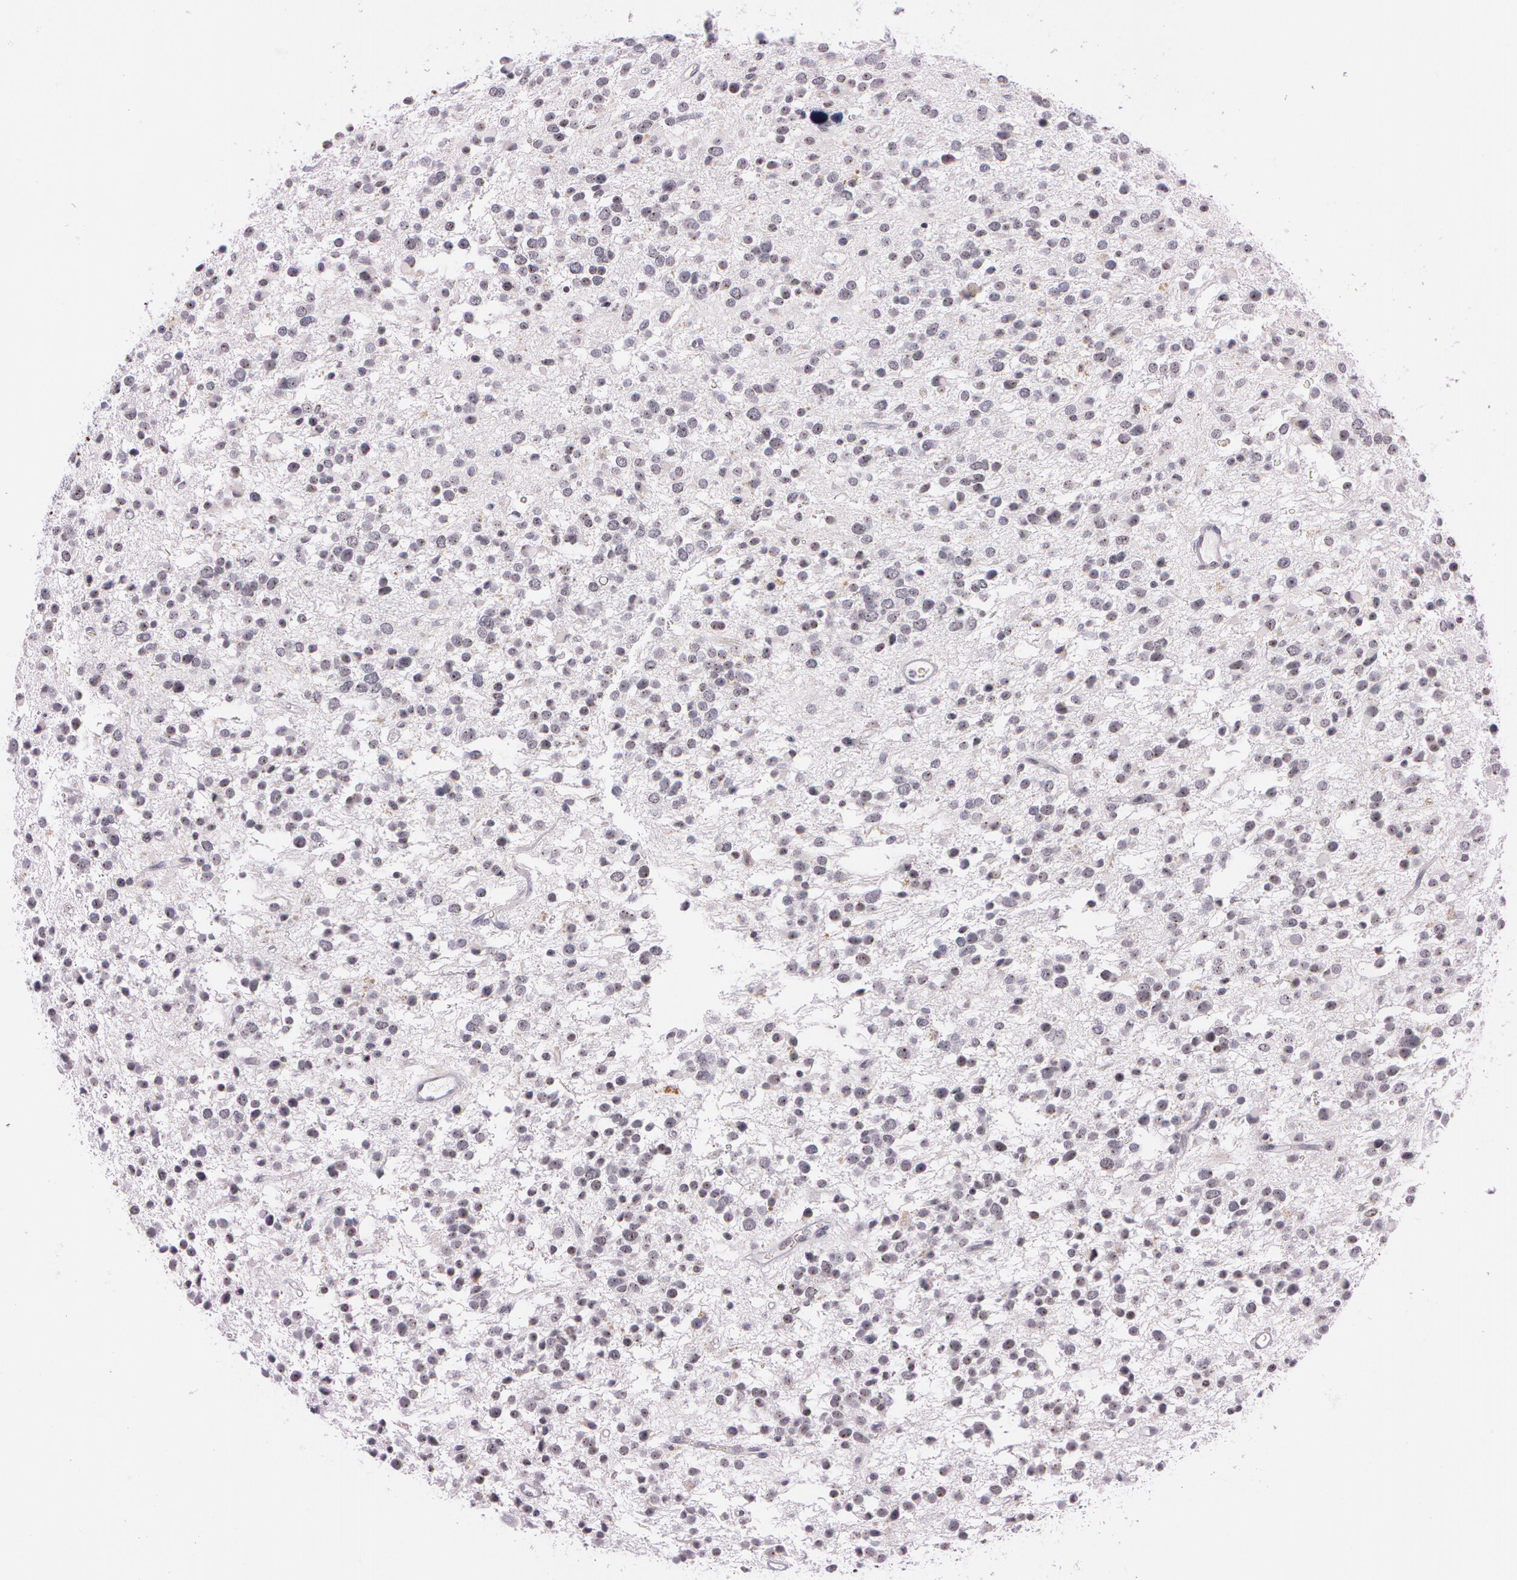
{"staining": {"intensity": "weak", "quantity": ">75%", "location": "nuclear"}, "tissue": "glioma", "cell_type": "Tumor cells", "image_type": "cancer", "snomed": [{"axis": "morphology", "description": "Glioma, malignant, Low grade"}, {"axis": "topography", "description": "Brain"}], "caption": "Protein expression analysis of human glioma reveals weak nuclear expression in approximately >75% of tumor cells.", "gene": "FBL", "patient": {"sex": "female", "age": 36}}